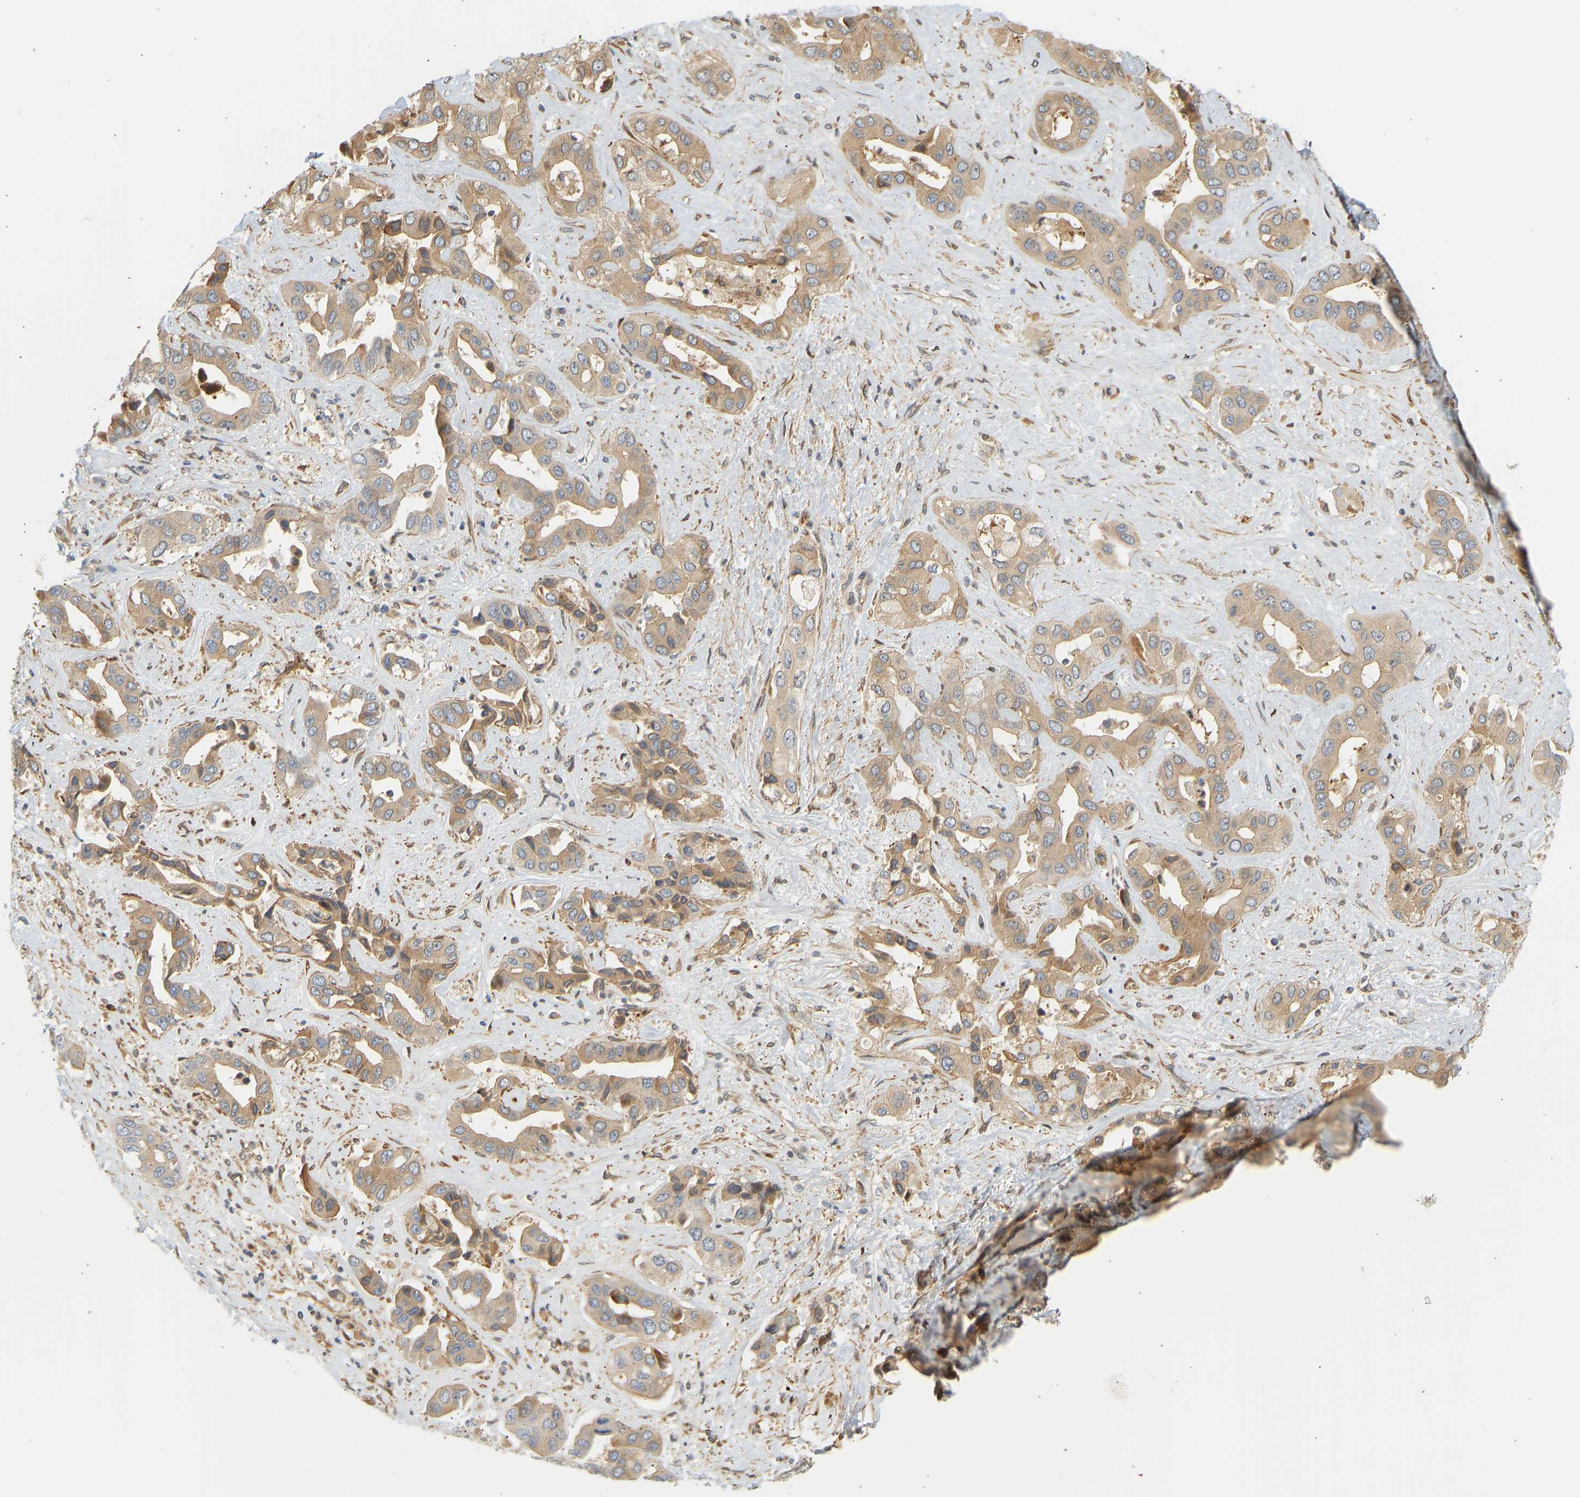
{"staining": {"intensity": "moderate", "quantity": "25%-75%", "location": "cytoplasmic/membranous"}, "tissue": "liver cancer", "cell_type": "Tumor cells", "image_type": "cancer", "snomed": [{"axis": "morphology", "description": "Cholangiocarcinoma"}, {"axis": "topography", "description": "Liver"}], "caption": "Liver cancer (cholangiocarcinoma) was stained to show a protein in brown. There is medium levels of moderate cytoplasmic/membranous positivity in approximately 25%-75% of tumor cells.", "gene": "CEP57", "patient": {"sex": "female", "age": 52}}